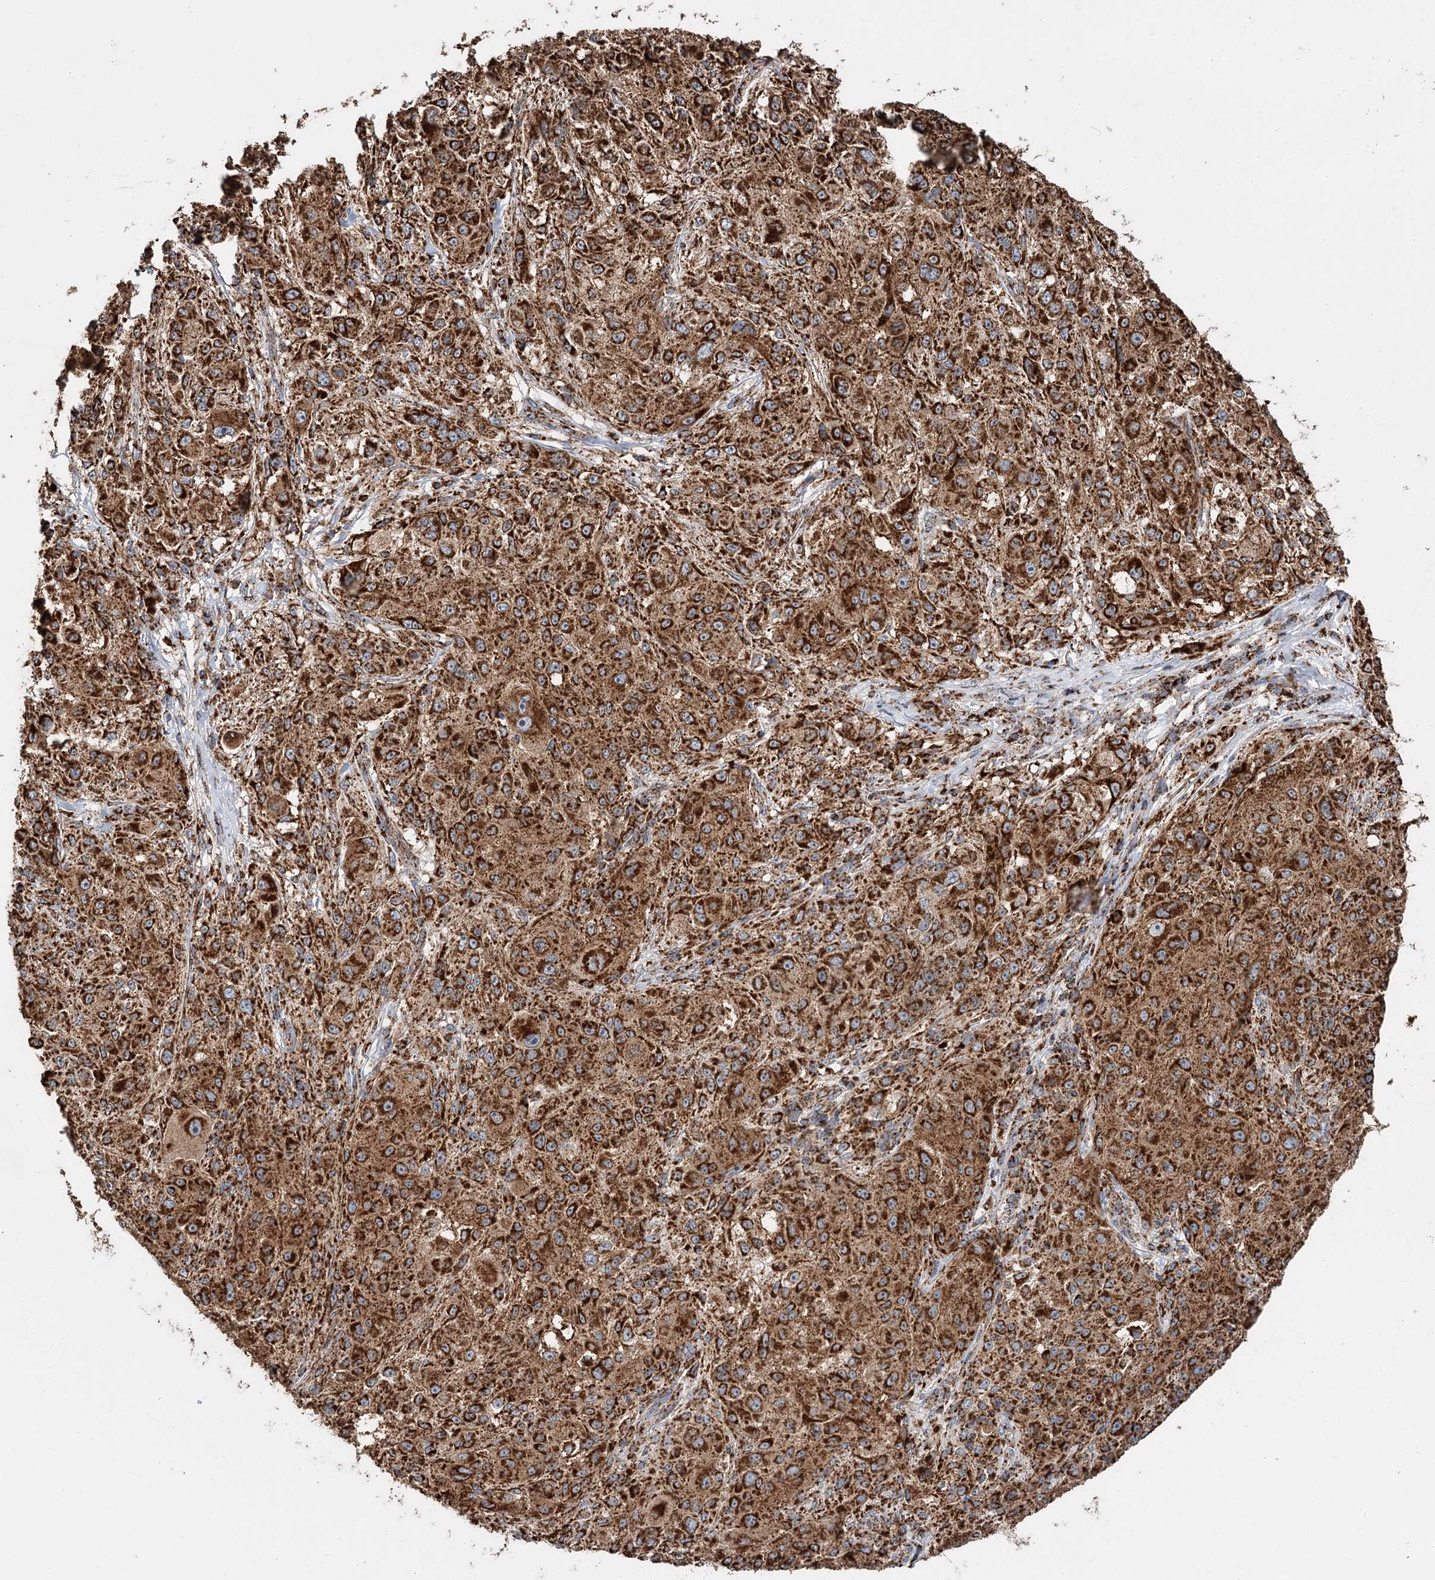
{"staining": {"intensity": "strong", "quantity": ">75%", "location": "cytoplasmic/membranous"}, "tissue": "melanoma", "cell_type": "Tumor cells", "image_type": "cancer", "snomed": [{"axis": "morphology", "description": "Necrosis, NOS"}, {"axis": "morphology", "description": "Malignant melanoma, NOS"}, {"axis": "topography", "description": "Skin"}], "caption": "The micrograph reveals immunohistochemical staining of malignant melanoma. There is strong cytoplasmic/membranous staining is appreciated in approximately >75% of tumor cells.", "gene": "APH1A", "patient": {"sex": "female", "age": 87}}